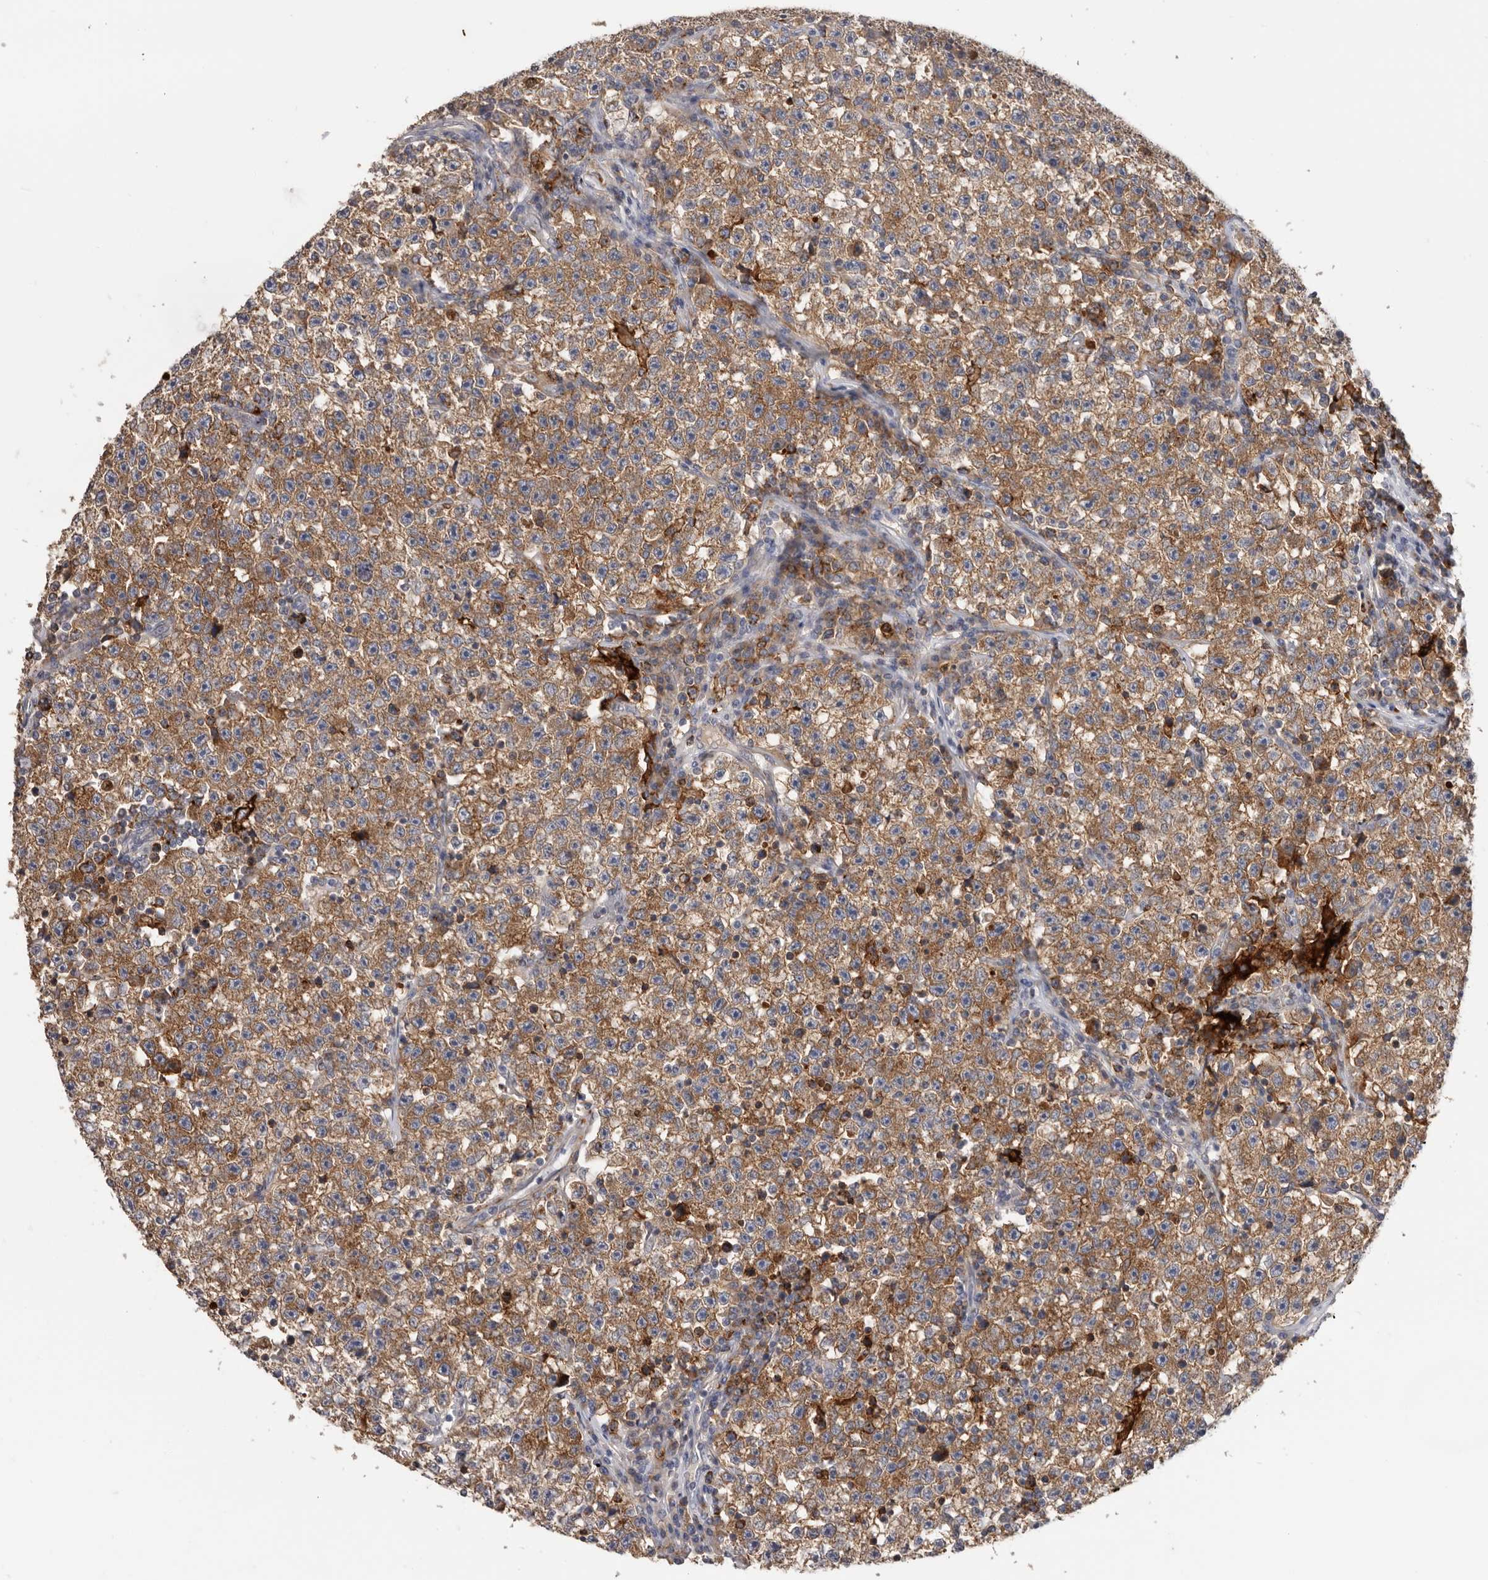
{"staining": {"intensity": "moderate", "quantity": ">75%", "location": "cytoplasmic/membranous"}, "tissue": "testis cancer", "cell_type": "Tumor cells", "image_type": "cancer", "snomed": [{"axis": "morphology", "description": "Seminoma, NOS"}, {"axis": "topography", "description": "Testis"}], "caption": "Seminoma (testis) tissue demonstrates moderate cytoplasmic/membranous staining in approximately >75% of tumor cells, visualized by immunohistochemistry. (Stains: DAB (3,3'-diaminobenzidine) in brown, nuclei in blue, Microscopy: brightfield microscopy at high magnification).", "gene": "TFRC", "patient": {"sex": "male", "age": 22}}